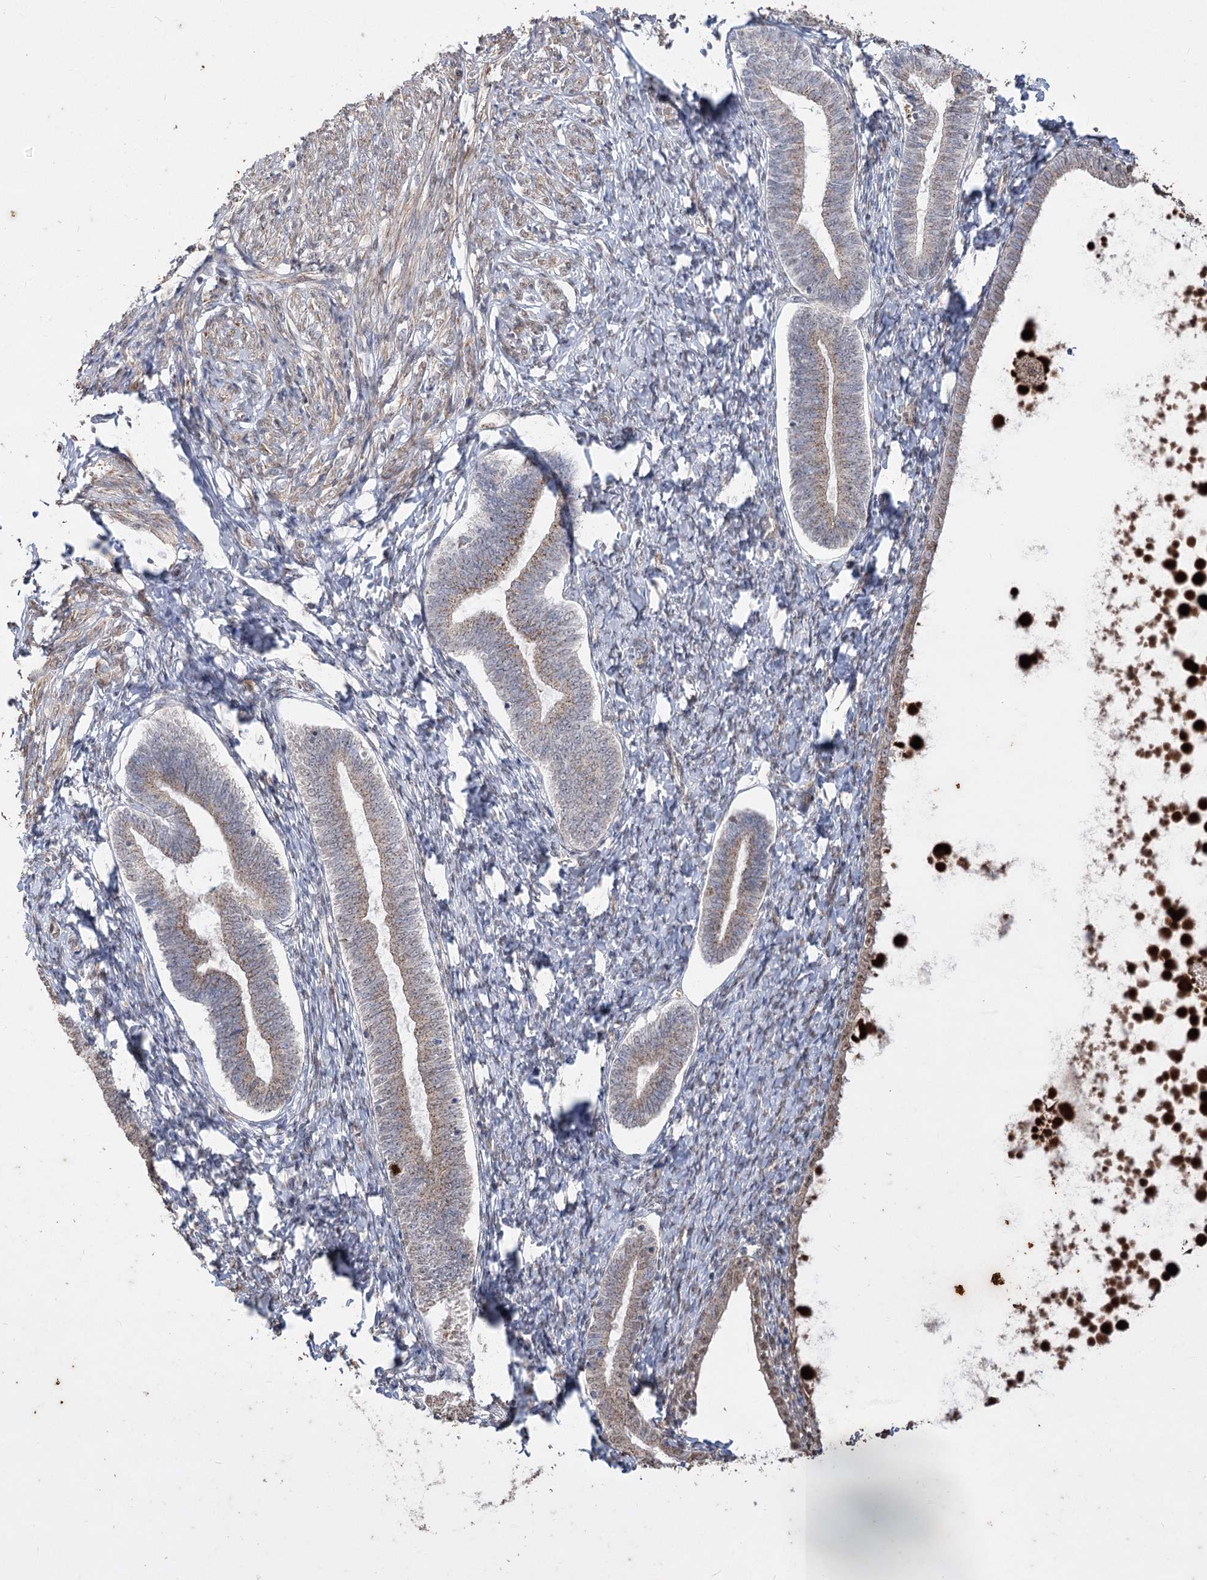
{"staining": {"intensity": "weak", "quantity": "<25%", "location": "cytoplasmic/membranous"}, "tissue": "endometrium", "cell_type": "Cells in endometrial stroma", "image_type": "normal", "snomed": [{"axis": "morphology", "description": "Normal tissue, NOS"}, {"axis": "topography", "description": "Endometrium"}], "caption": "Immunohistochemical staining of unremarkable endometrium displays no significant staining in cells in endometrial stroma.", "gene": "ZSCAN23", "patient": {"sex": "female", "age": 72}}